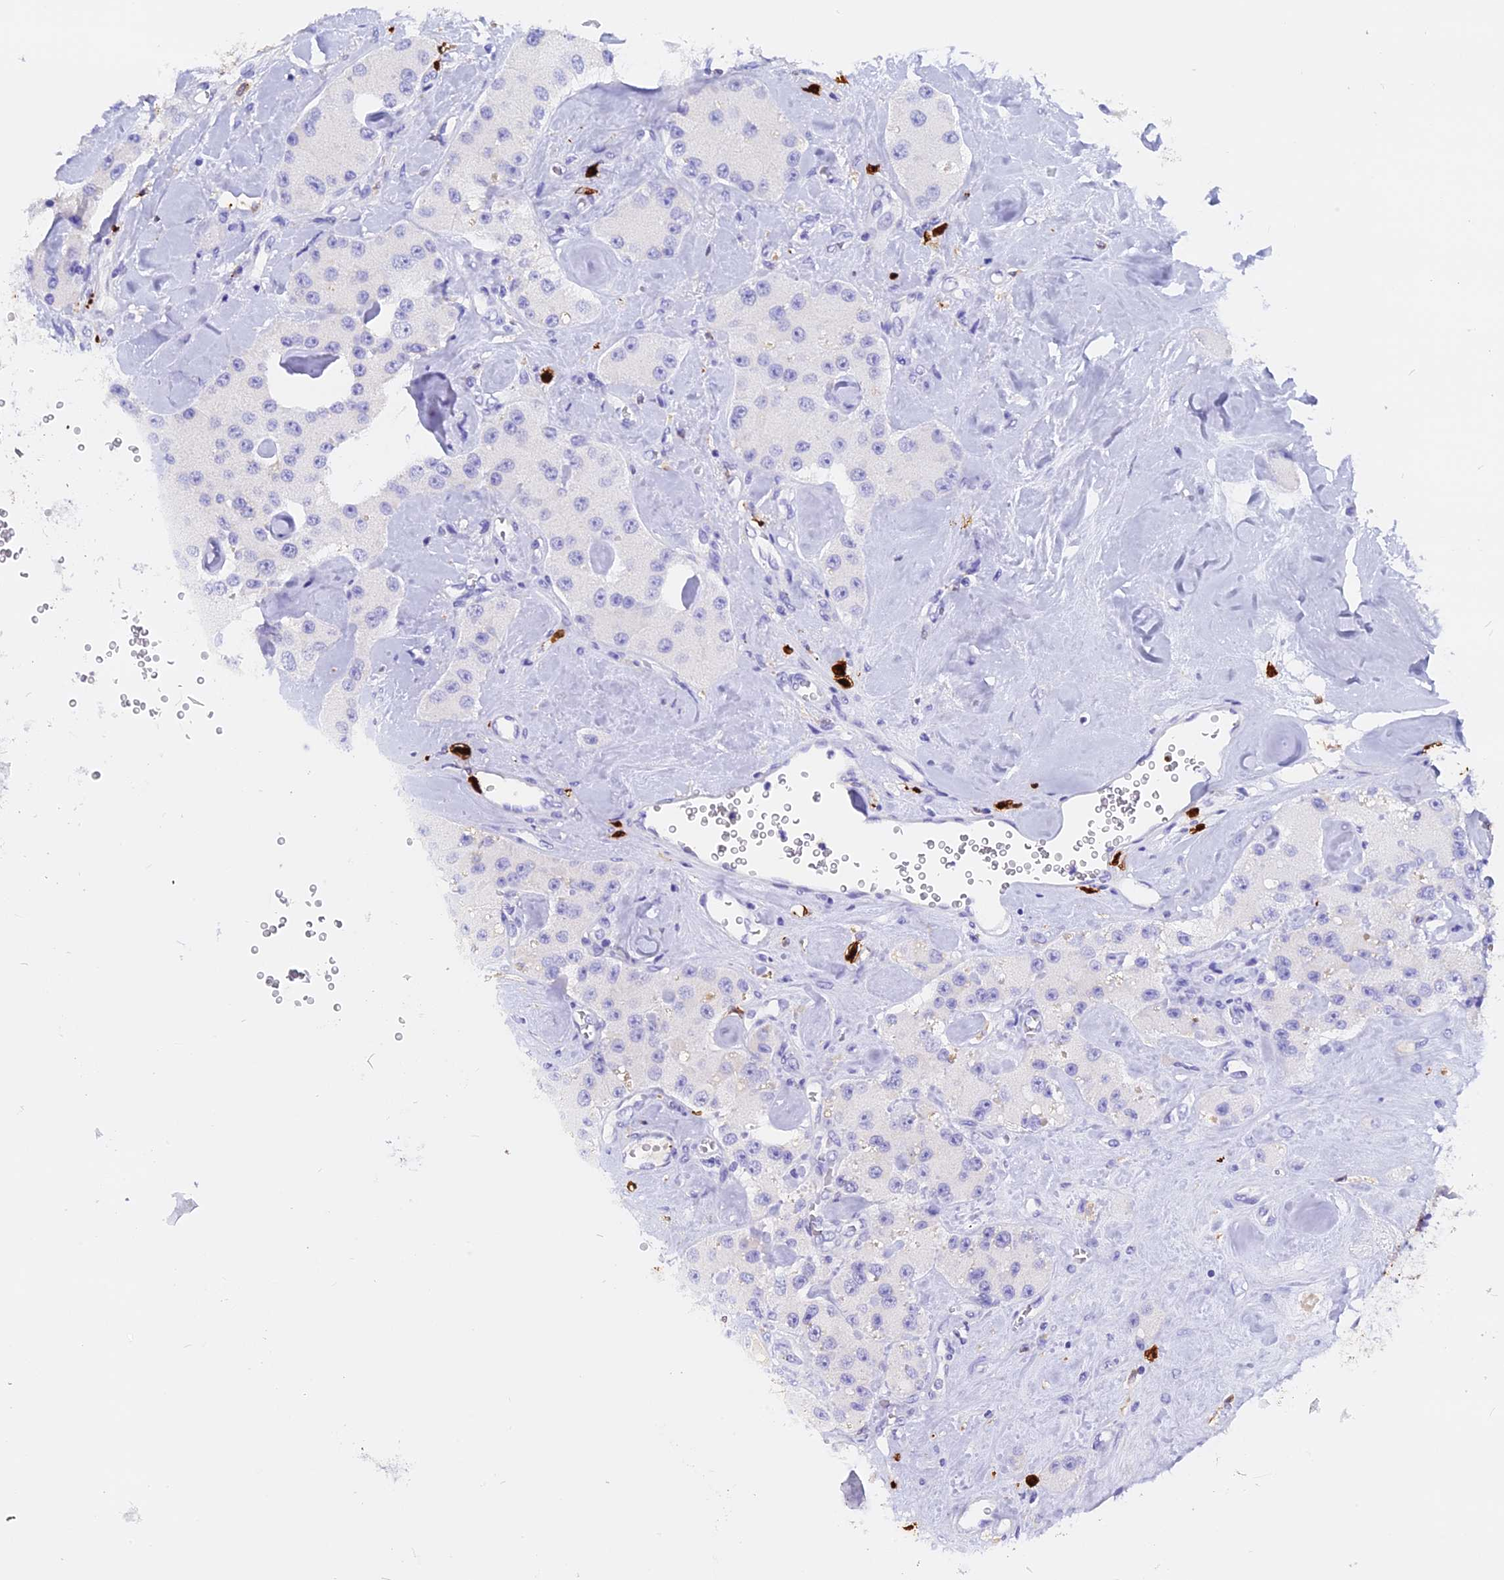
{"staining": {"intensity": "negative", "quantity": "none", "location": "none"}, "tissue": "carcinoid", "cell_type": "Tumor cells", "image_type": "cancer", "snomed": [{"axis": "morphology", "description": "Carcinoid, malignant, NOS"}, {"axis": "topography", "description": "Pancreas"}], "caption": "IHC of human carcinoid reveals no staining in tumor cells.", "gene": "CLC", "patient": {"sex": "male", "age": 41}}